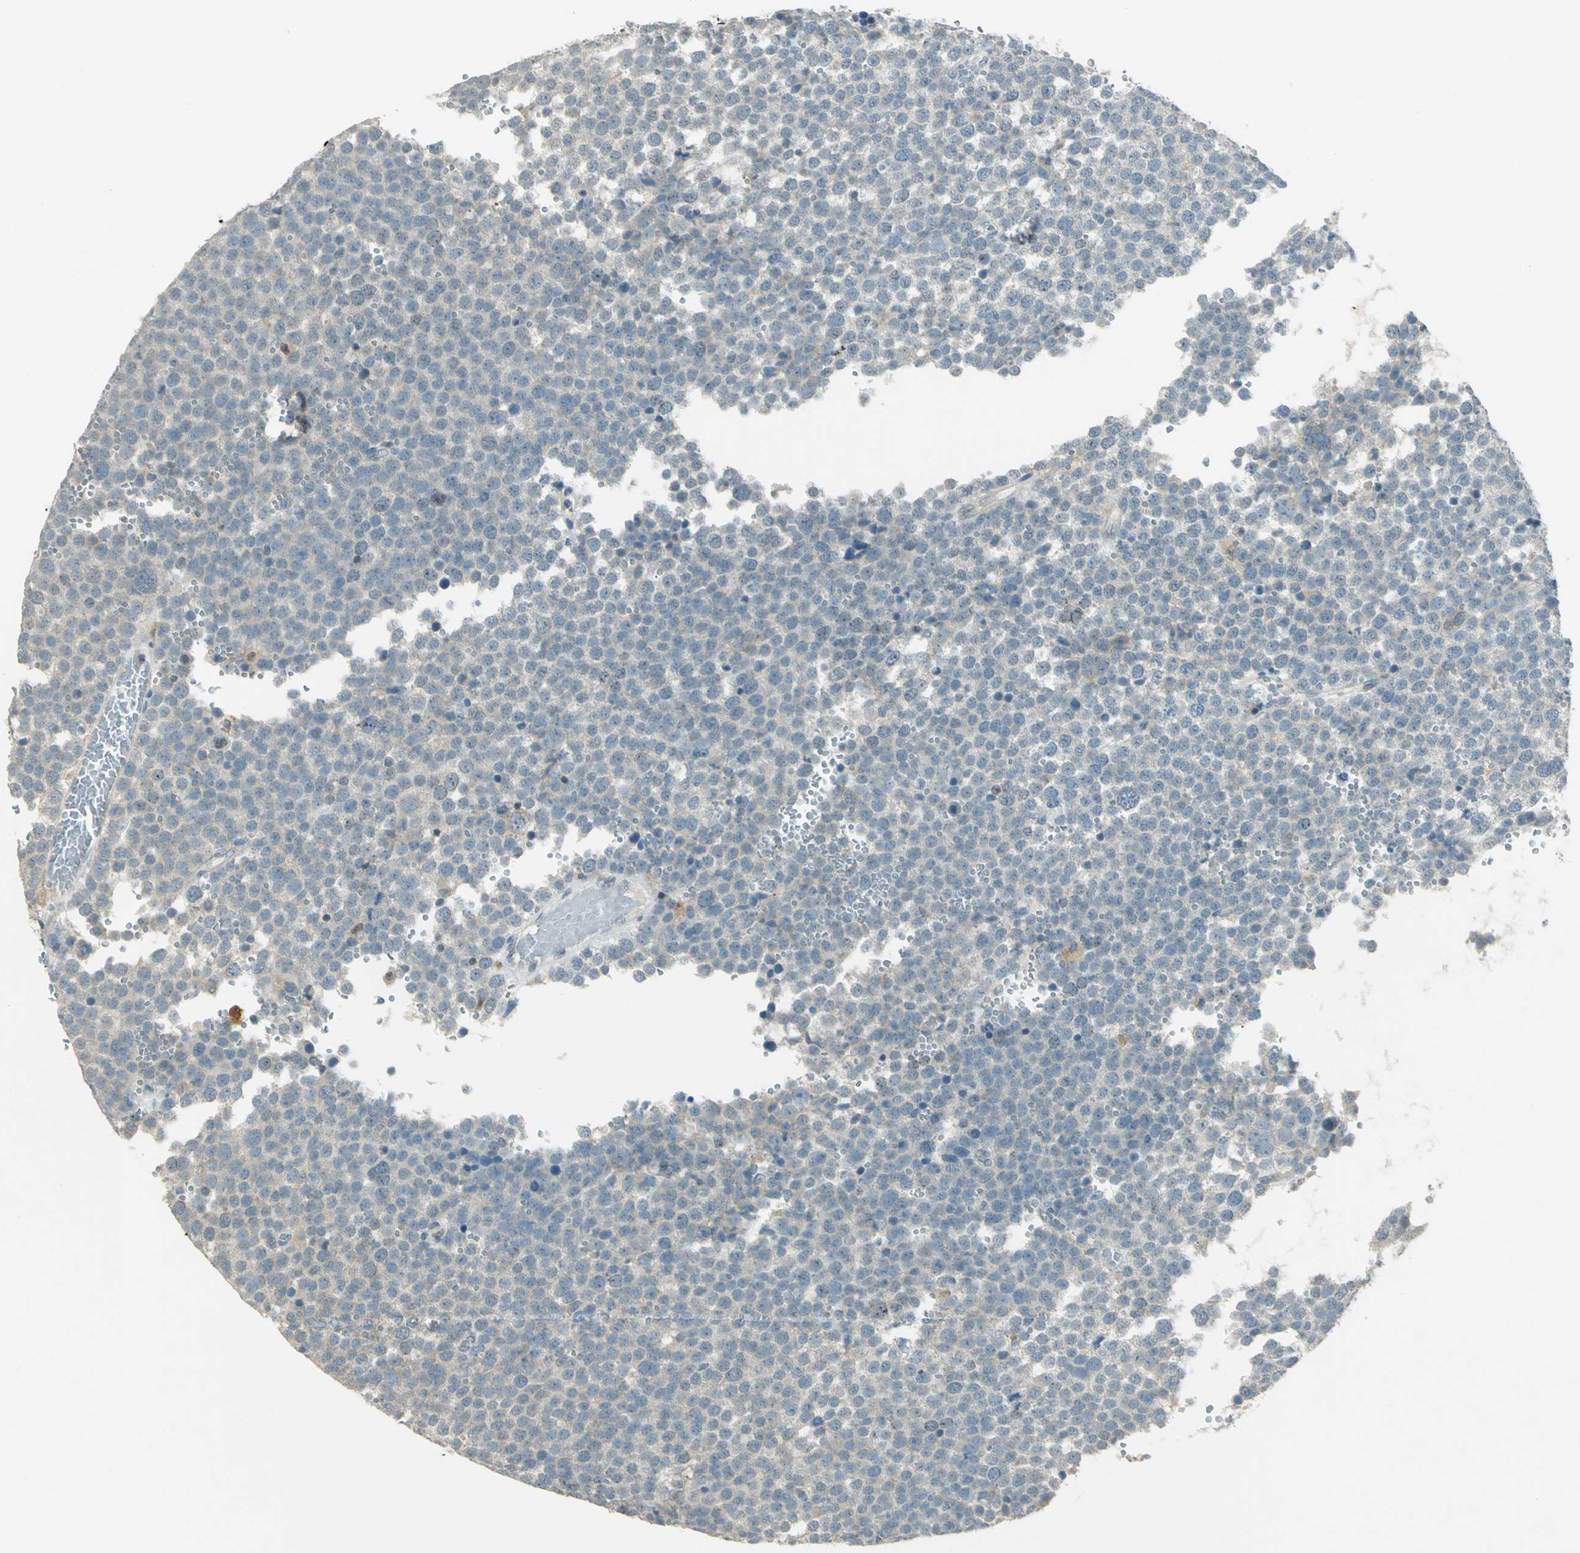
{"staining": {"intensity": "weak", "quantity": "<25%", "location": "cytoplasmic/membranous"}, "tissue": "testis cancer", "cell_type": "Tumor cells", "image_type": "cancer", "snomed": [{"axis": "morphology", "description": "Seminoma, NOS"}, {"axis": "topography", "description": "Testis"}], "caption": "Protein analysis of testis cancer shows no significant staining in tumor cells.", "gene": "BIRC2", "patient": {"sex": "male", "age": 71}}